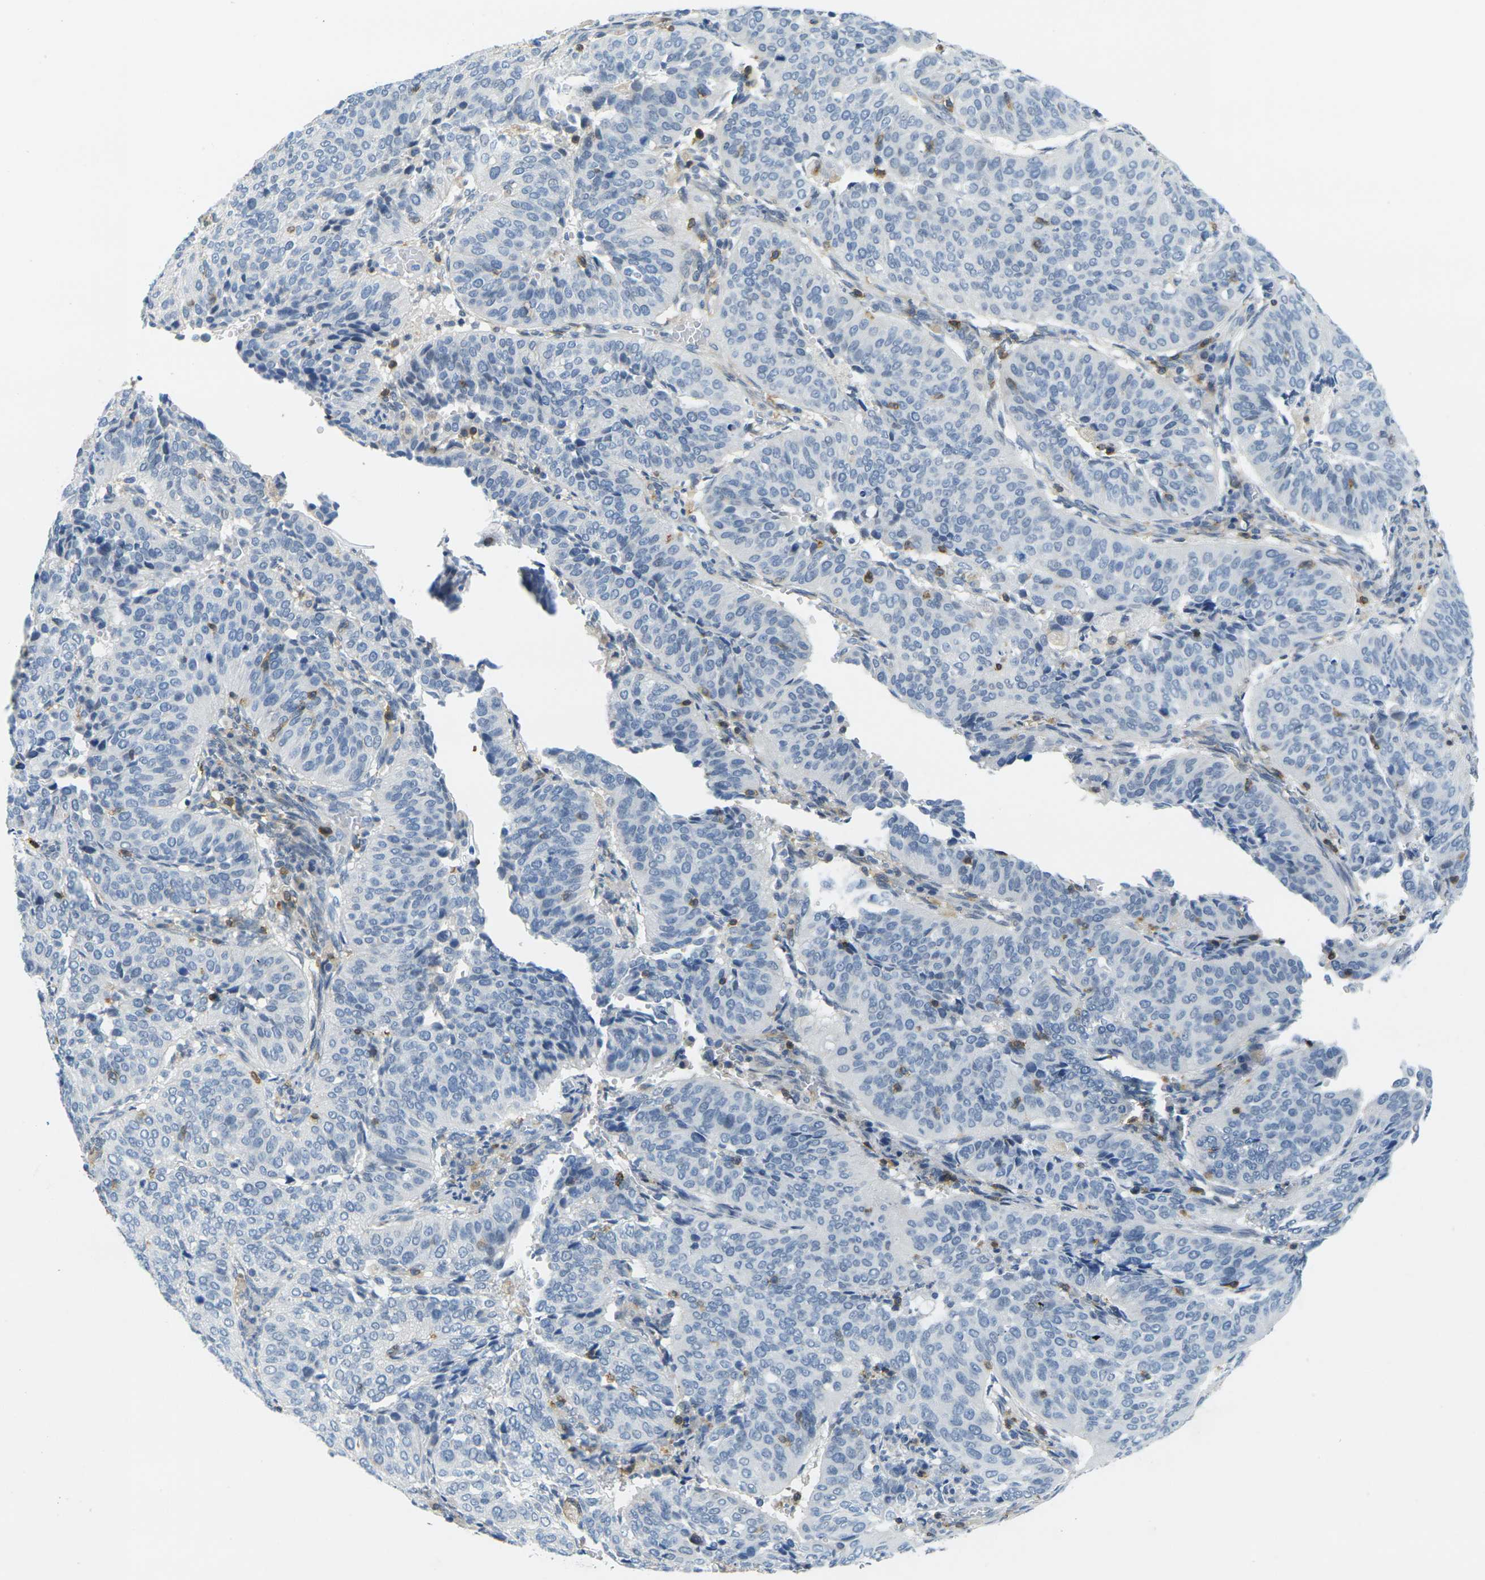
{"staining": {"intensity": "negative", "quantity": "none", "location": "none"}, "tissue": "cervical cancer", "cell_type": "Tumor cells", "image_type": "cancer", "snomed": [{"axis": "morphology", "description": "Normal tissue, NOS"}, {"axis": "morphology", "description": "Squamous cell carcinoma, NOS"}, {"axis": "topography", "description": "Cervix"}], "caption": "This is an IHC micrograph of human cervical cancer (squamous cell carcinoma). There is no expression in tumor cells.", "gene": "CD3D", "patient": {"sex": "female", "age": 39}}